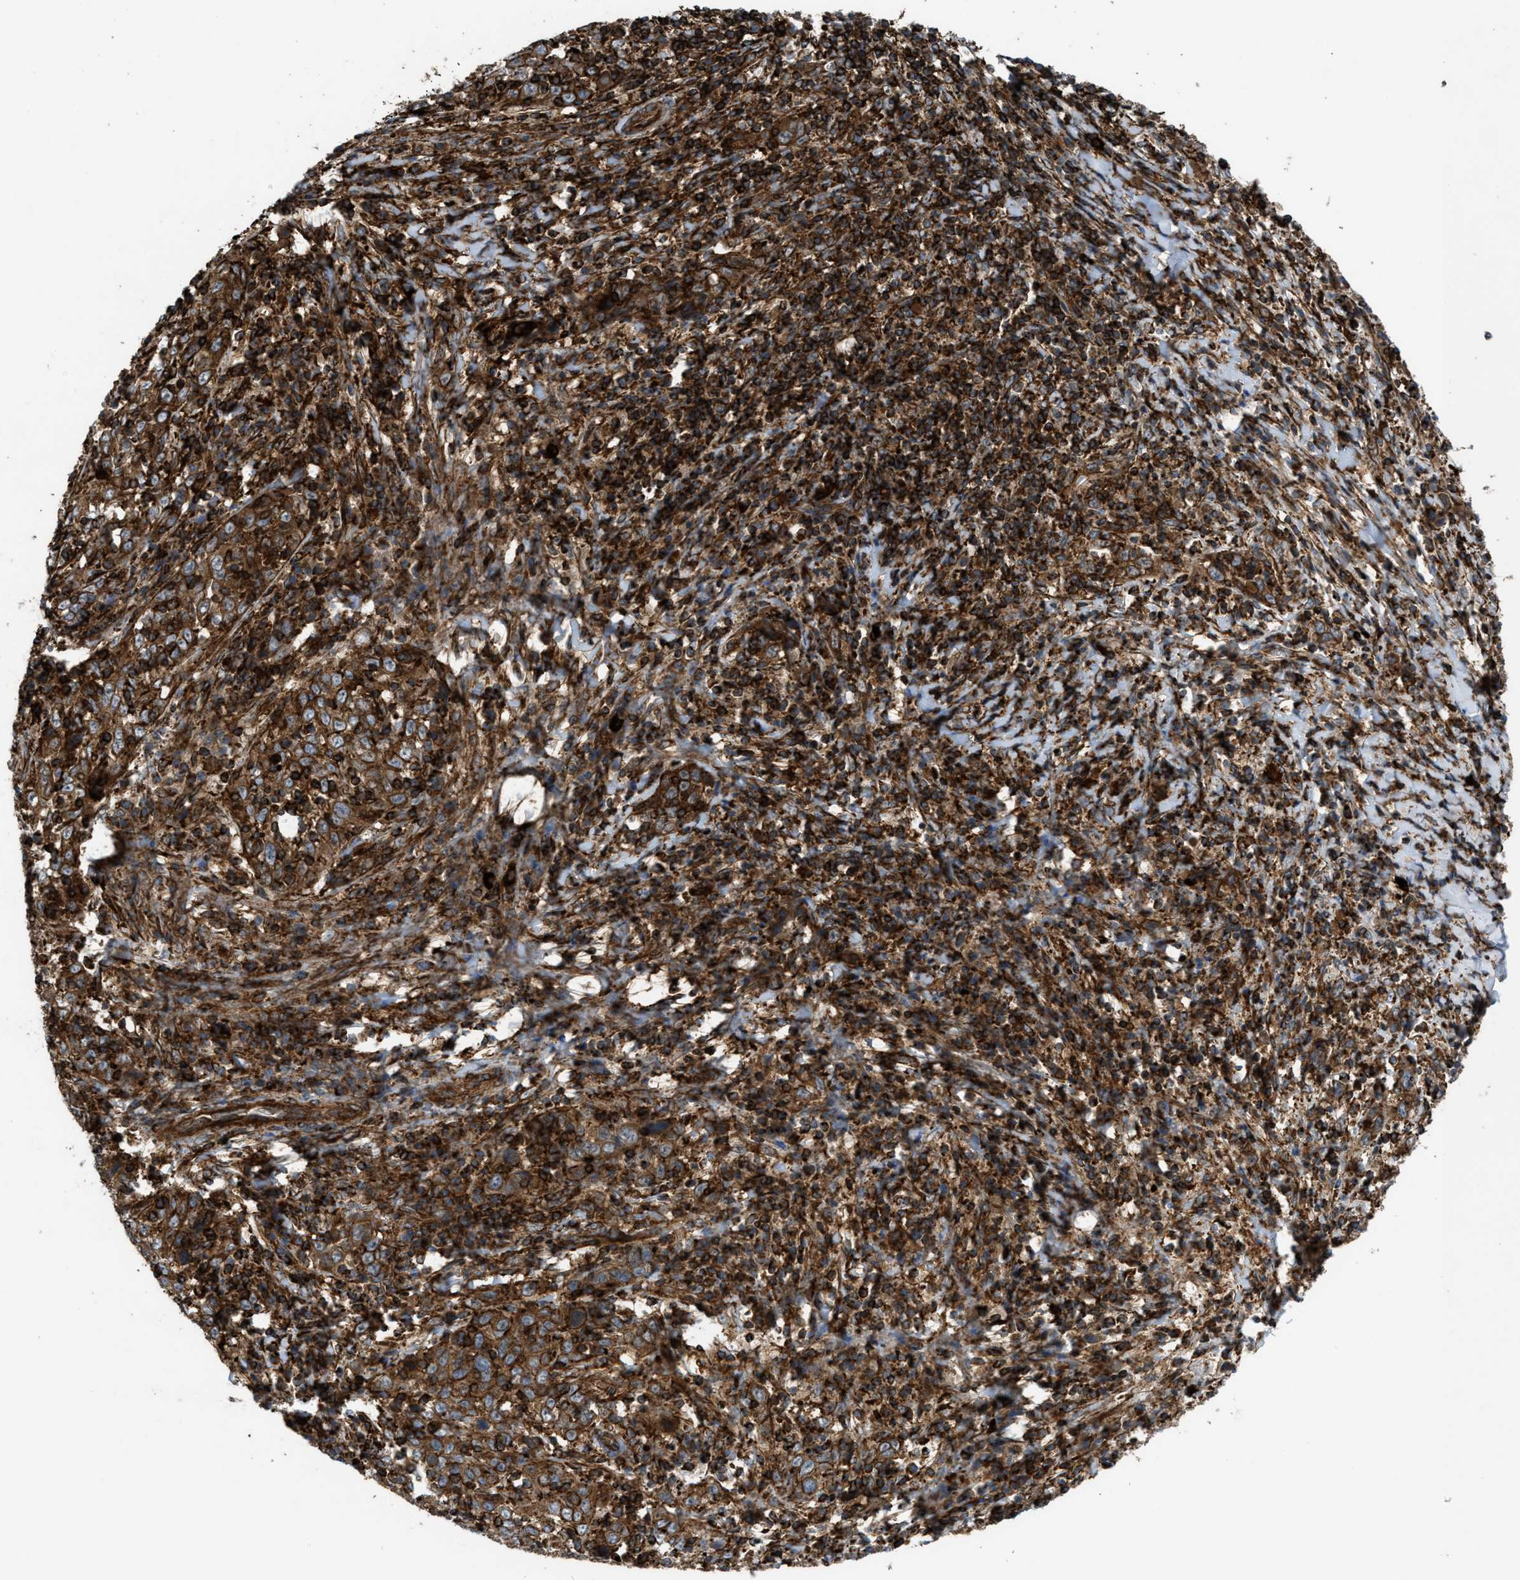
{"staining": {"intensity": "moderate", "quantity": ">75%", "location": "cytoplasmic/membranous"}, "tissue": "cervical cancer", "cell_type": "Tumor cells", "image_type": "cancer", "snomed": [{"axis": "morphology", "description": "Squamous cell carcinoma, NOS"}, {"axis": "topography", "description": "Cervix"}], "caption": "Human cervical cancer stained for a protein (brown) demonstrates moderate cytoplasmic/membranous positive positivity in about >75% of tumor cells.", "gene": "EGLN1", "patient": {"sex": "female", "age": 46}}